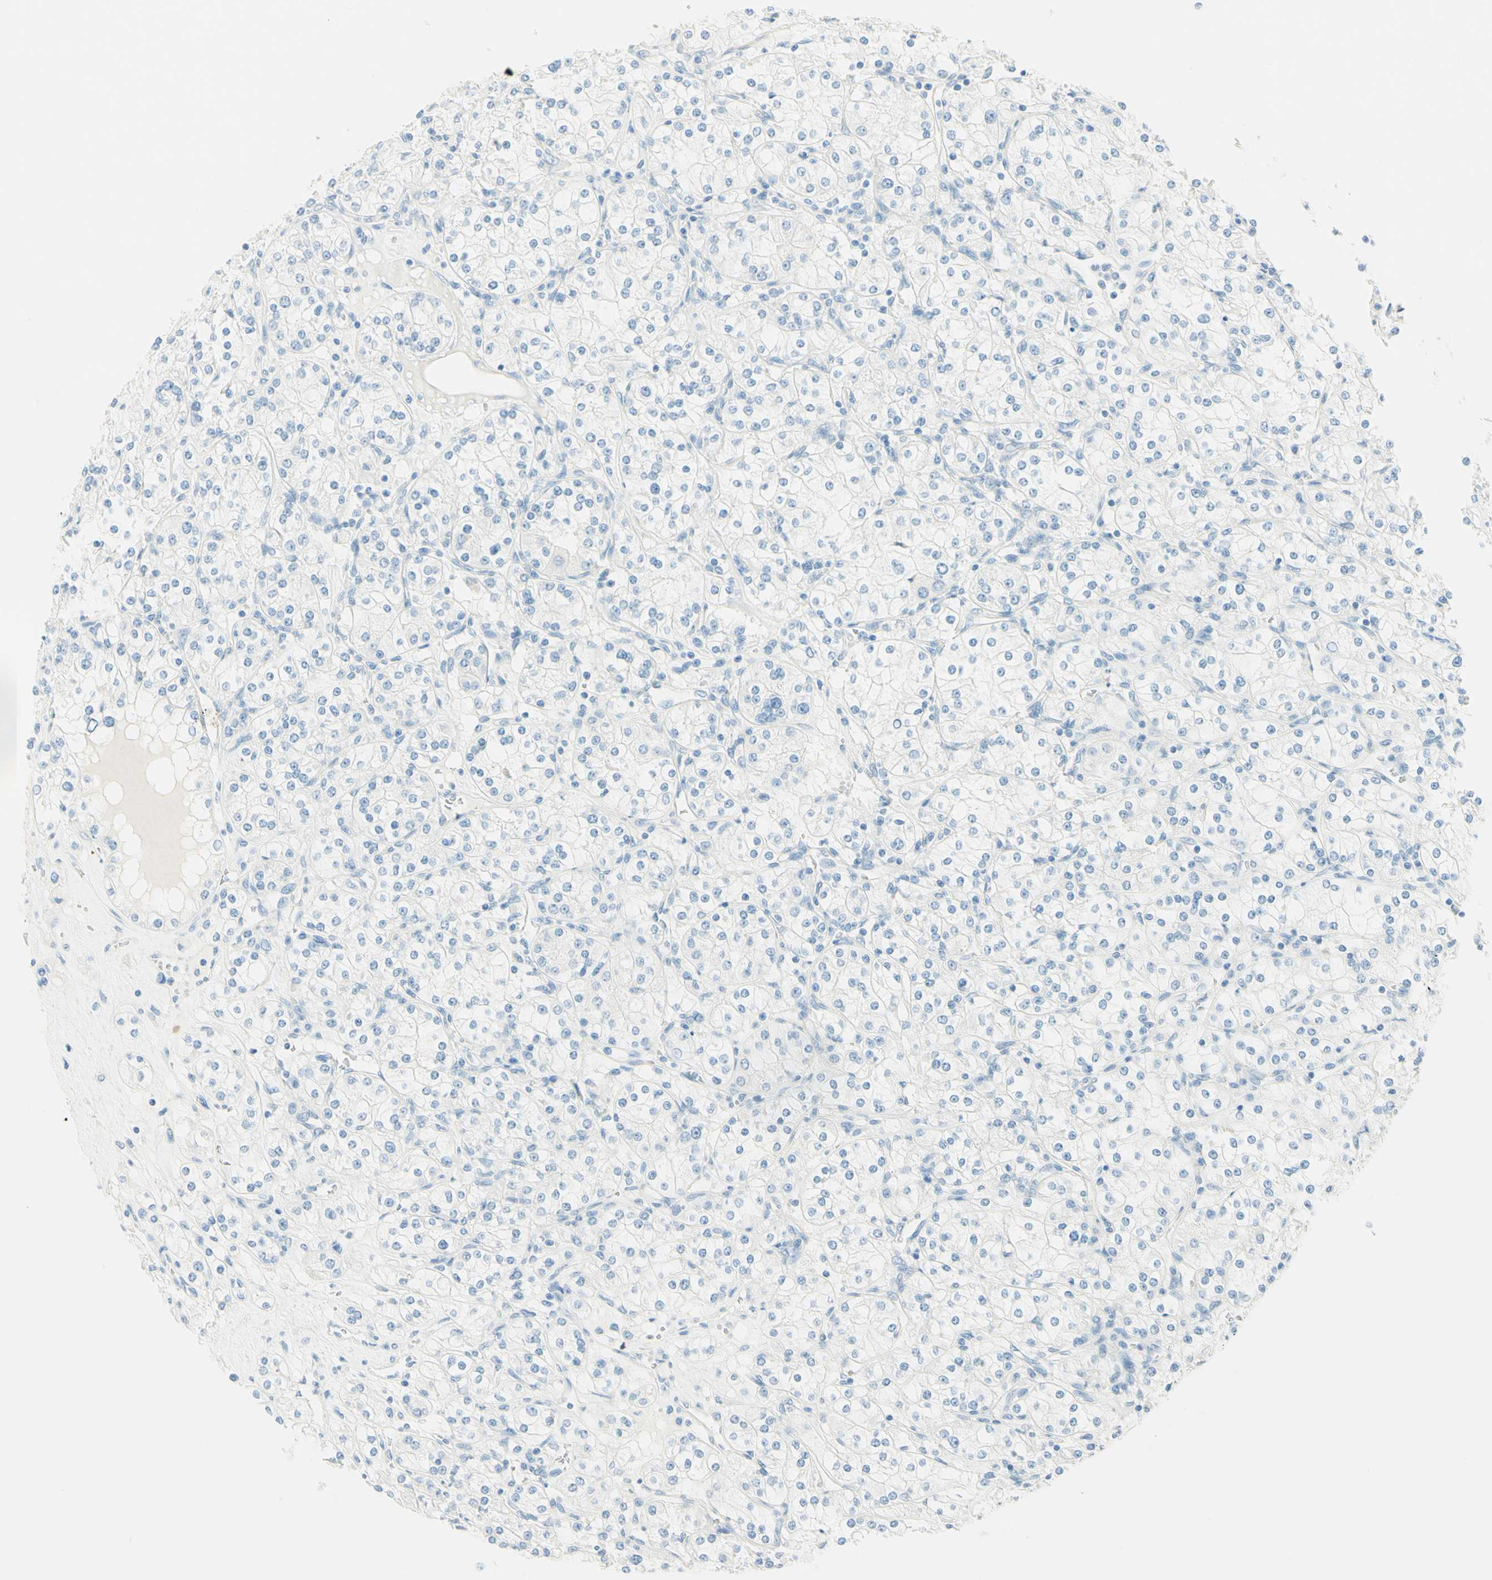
{"staining": {"intensity": "negative", "quantity": "none", "location": "none"}, "tissue": "renal cancer", "cell_type": "Tumor cells", "image_type": "cancer", "snomed": [{"axis": "morphology", "description": "Adenocarcinoma, NOS"}, {"axis": "topography", "description": "Kidney"}], "caption": "This is an immunohistochemistry photomicrograph of renal cancer. There is no staining in tumor cells.", "gene": "TMEM132D", "patient": {"sex": "male", "age": 77}}